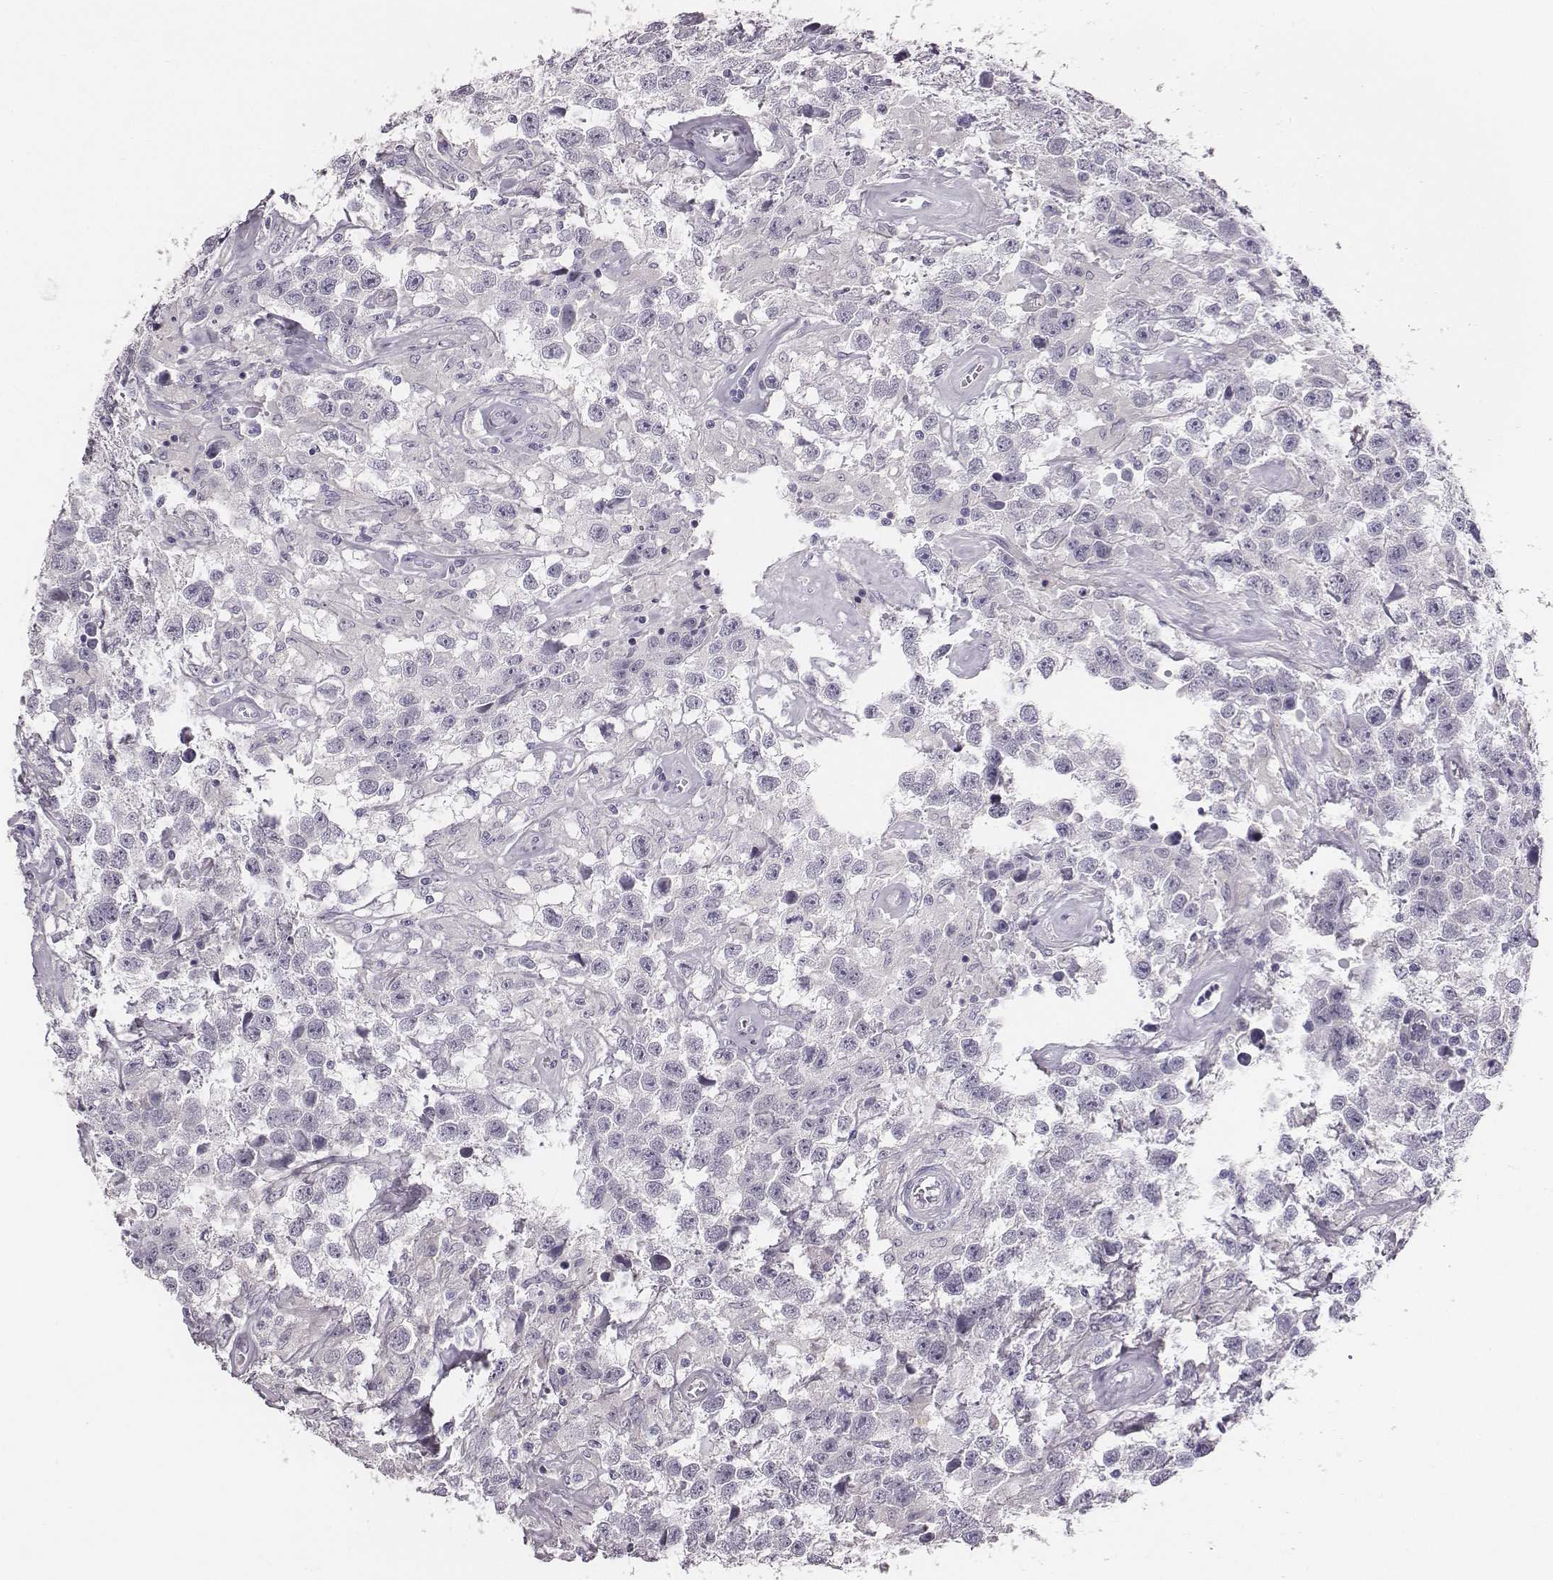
{"staining": {"intensity": "negative", "quantity": "none", "location": "none"}, "tissue": "testis cancer", "cell_type": "Tumor cells", "image_type": "cancer", "snomed": [{"axis": "morphology", "description": "Seminoma, NOS"}, {"axis": "topography", "description": "Testis"}], "caption": "This micrograph is of testis seminoma stained with IHC to label a protein in brown with the nuclei are counter-stained blue. There is no expression in tumor cells.", "gene": "ADAM7", "patient": {"sex": "male", "age": 43}}